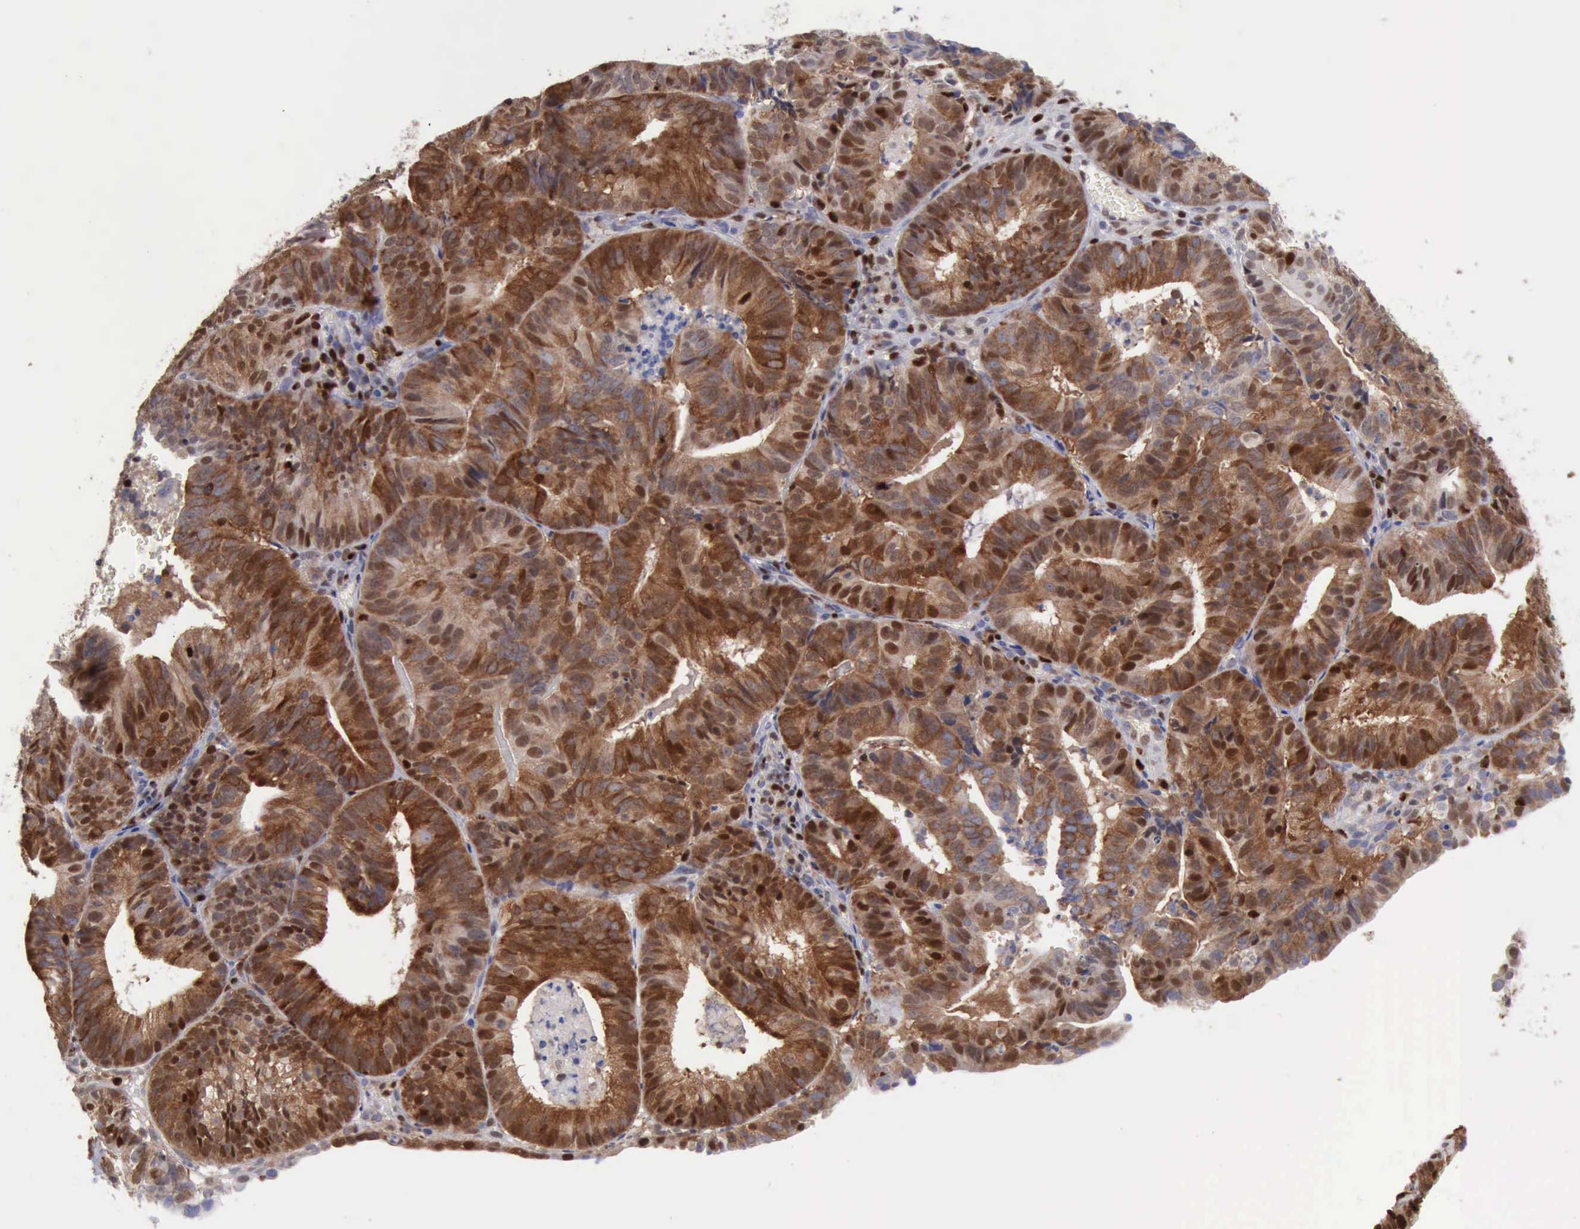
{"staining": {"intensity": "strong", "quantity": ">75%", "location": "cytoplasmic/membranous,nuclear"}, "tissue": "cervical cancer", "cell_type": "Tumor cells", "image_type": "cancer", "snomed": [{"axis": "morphology", "description": "Adenocarcinoma, NOS"}, {"axis": "topography", "description": "Cervix"}], "caption": "This is an image of immunohistochemistry (IHC) staining of cervical cancer, which shows strong positivity in the cytoplasmic/membranous and nuclear of tumor cells.", "gene": "PDCD4", "patient": {"sex": "female", "age": 60}}